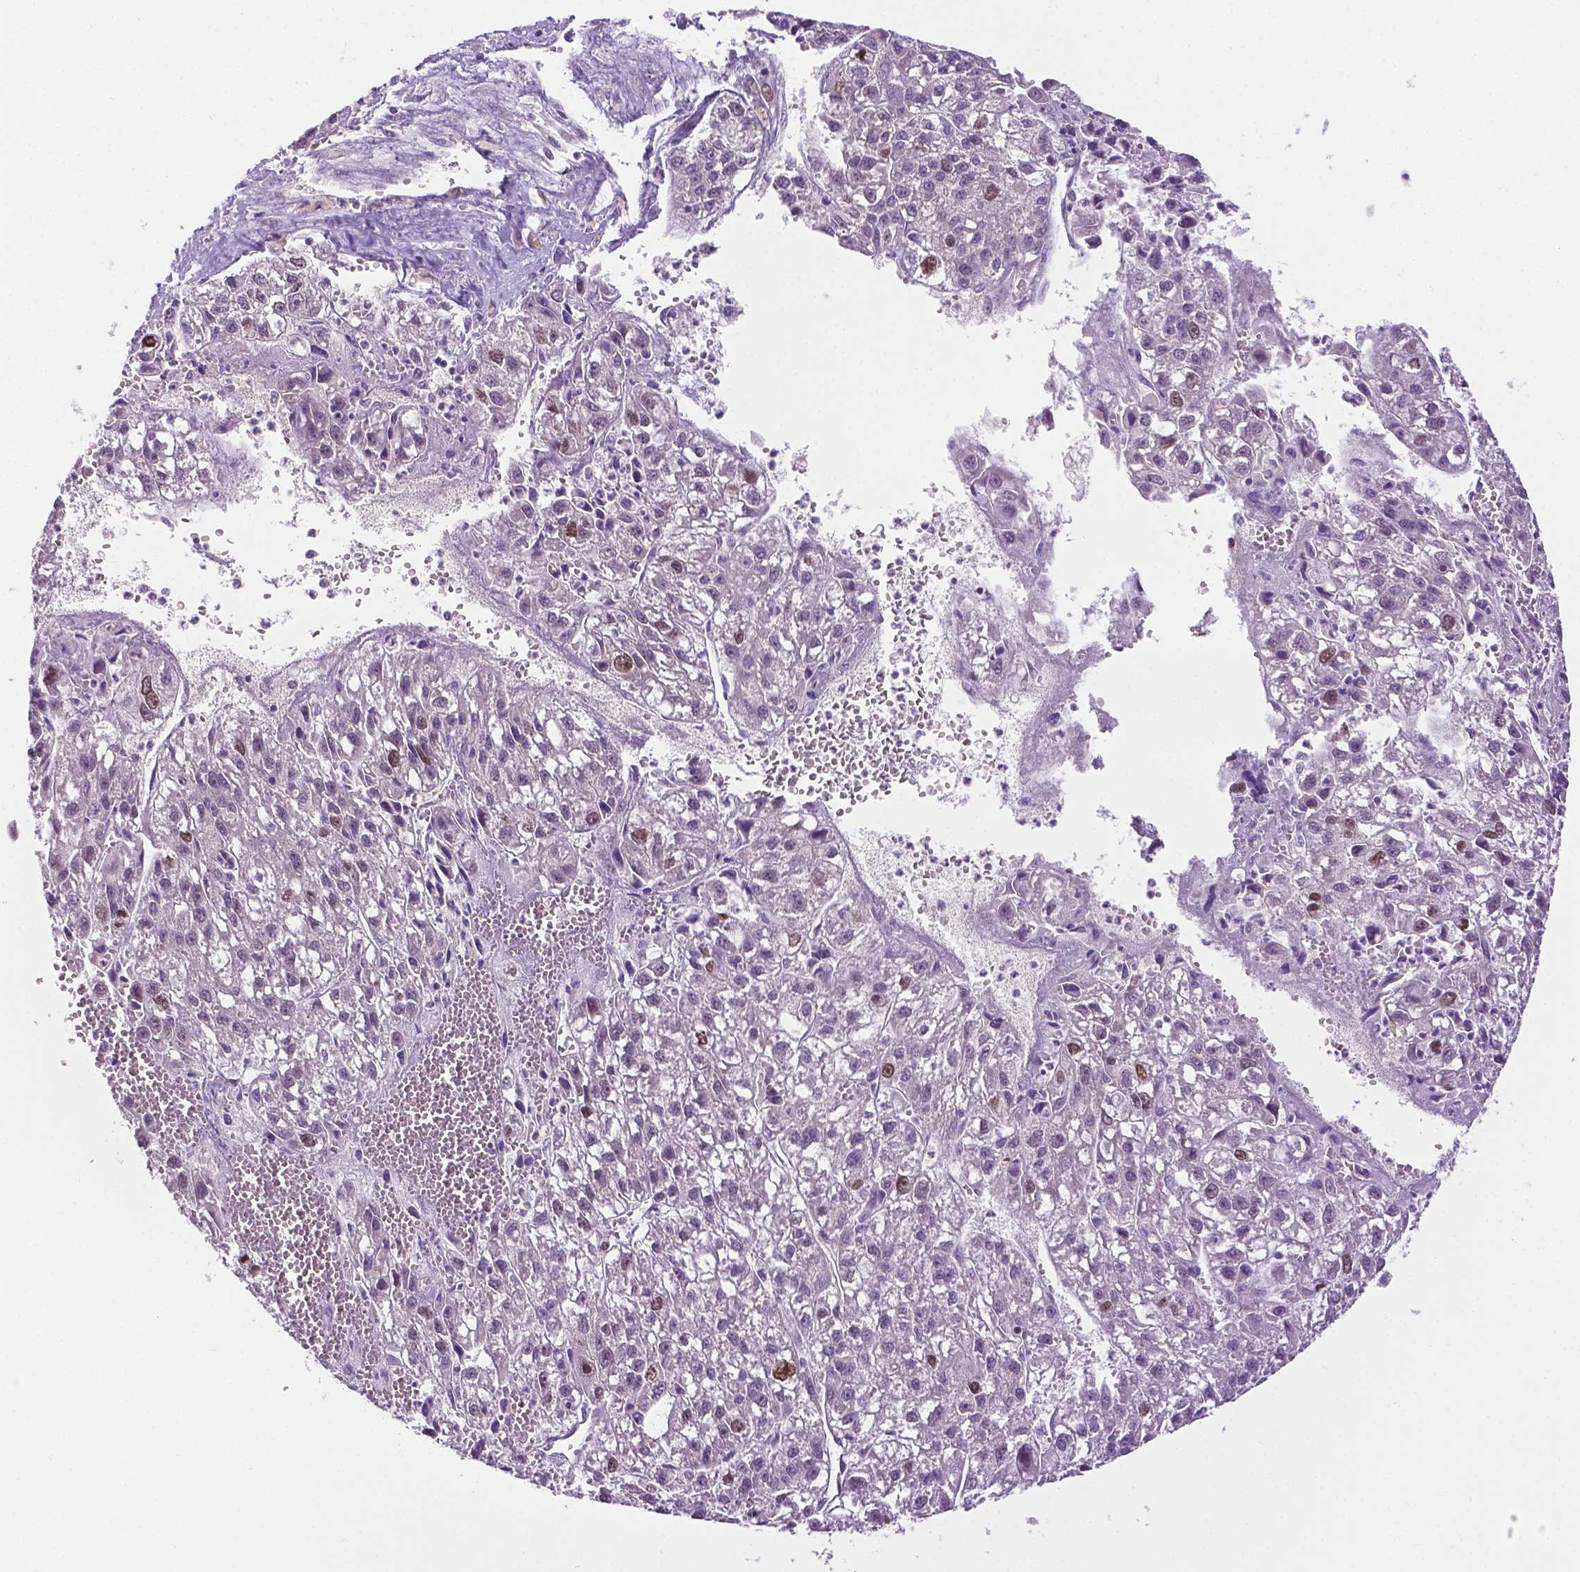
{"staining": {"intensity": "negative", "quantity": "none", "location": "none"}, "tissue": "liver cancer", "cell_type": "Tumor cells", "image_type": "cancer", "snomed": [{"axis": "morphology", "description": "Carcinoma, Hepatocellular, NOS"}, {"axis": "topography", "description": "Liver"}], "caption": "This is an immunohistochemistry (IHC) histopathology image of liver cancer. There is no positivity in tumor cells.", "gene": "DENND4A", "patient": {"sex": "female", "age": 70}}